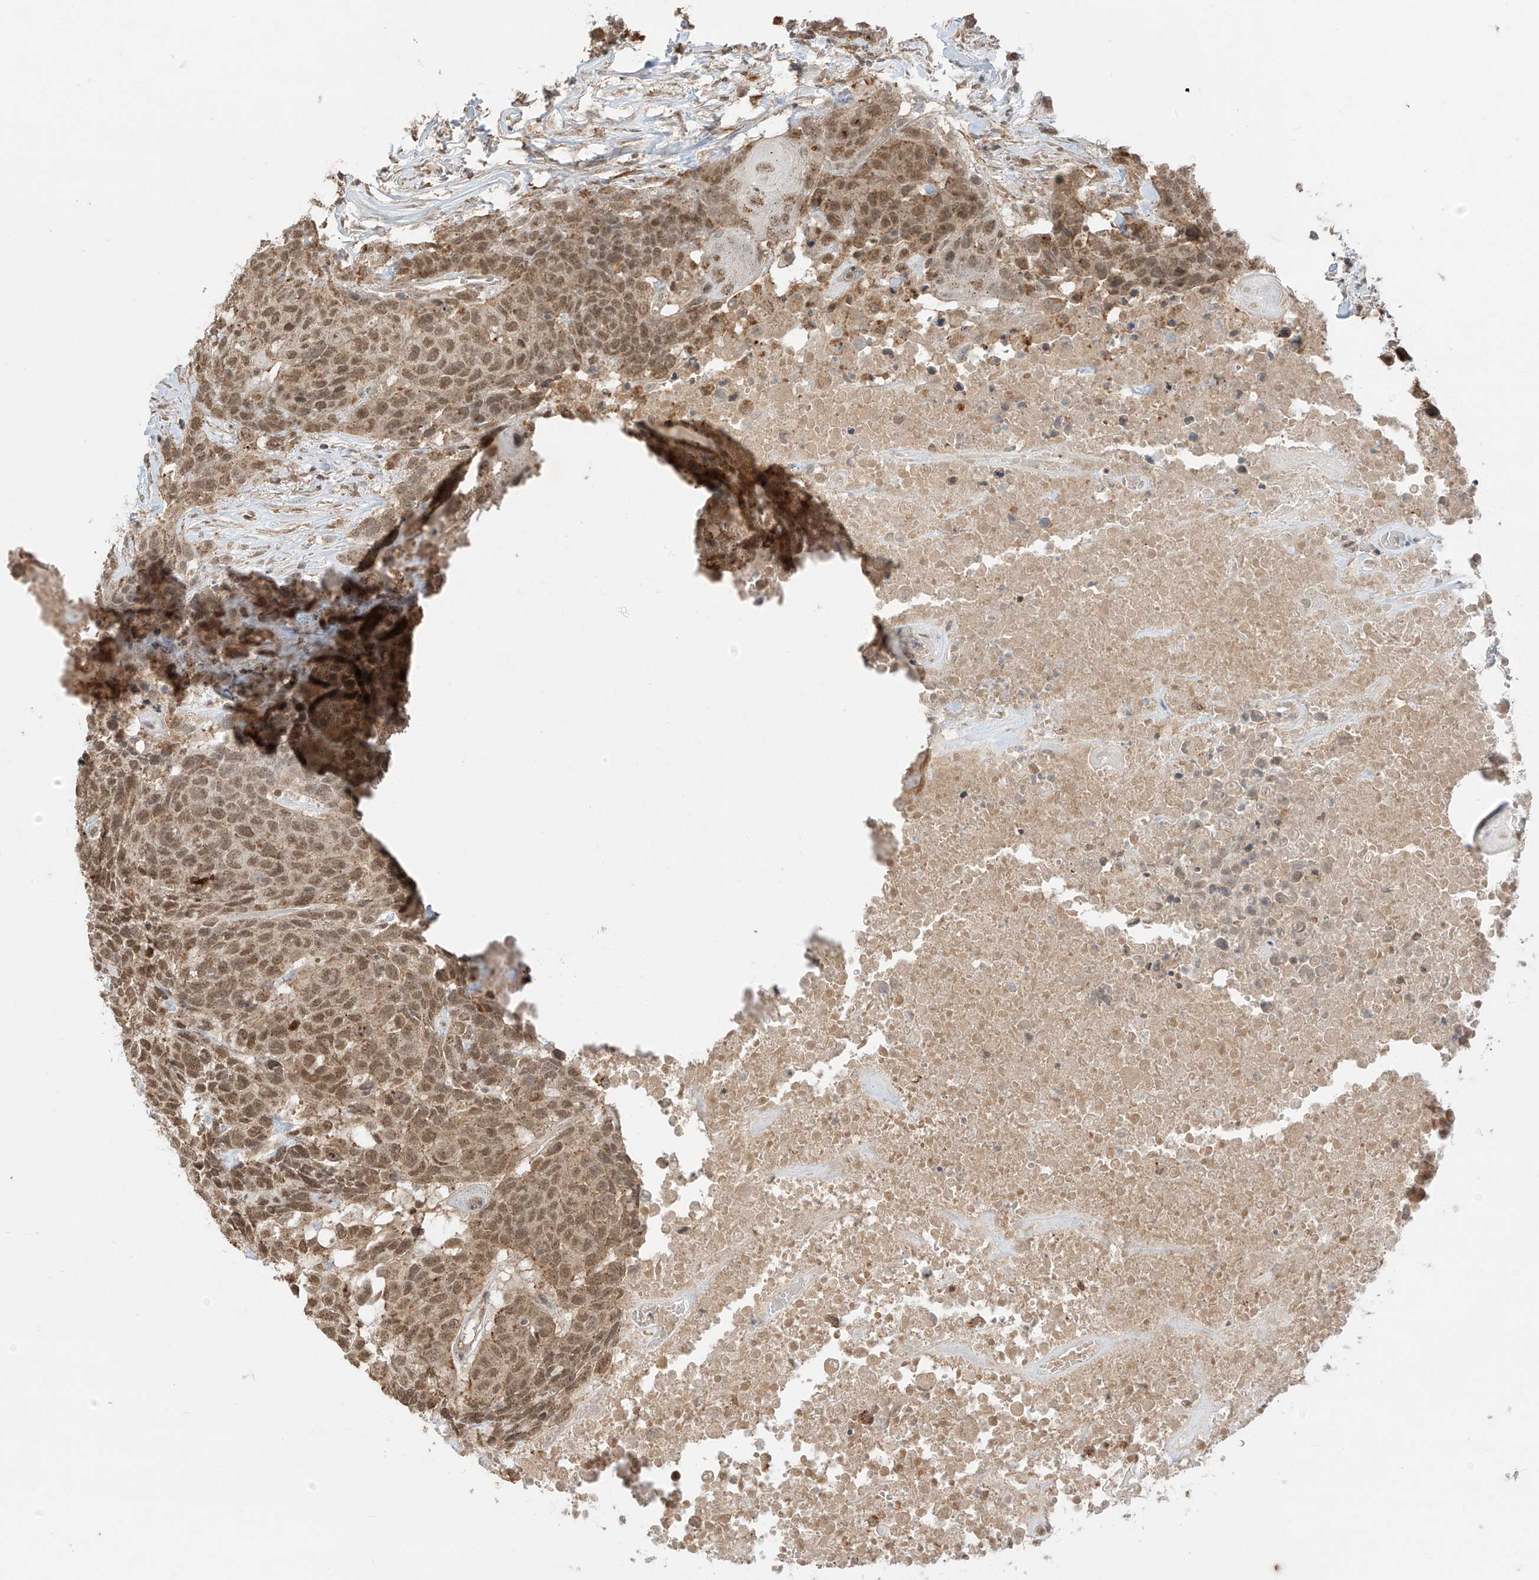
{"staining": {"intensity": "moderate", "quantity": ">75%", "location": "nuclear"}, "tissue": "head and neck cancer", "cell_type": "Tumor cells", "image_type": "cancer", "snomed": [{"axis": "morphology", "description": "Squamous cell carcinoma, NOS"}, {"axis": "topography", "description": "Head-Neck"}], "caption": "Brown immunohistochemical staining in human head and neck cancer reveals moderate nuclear positivity in about >75% of tumor cells. Nuclei are stained in blue.", "gene": "N4BP3", "patient": {"sex": "male", "age": 66}}